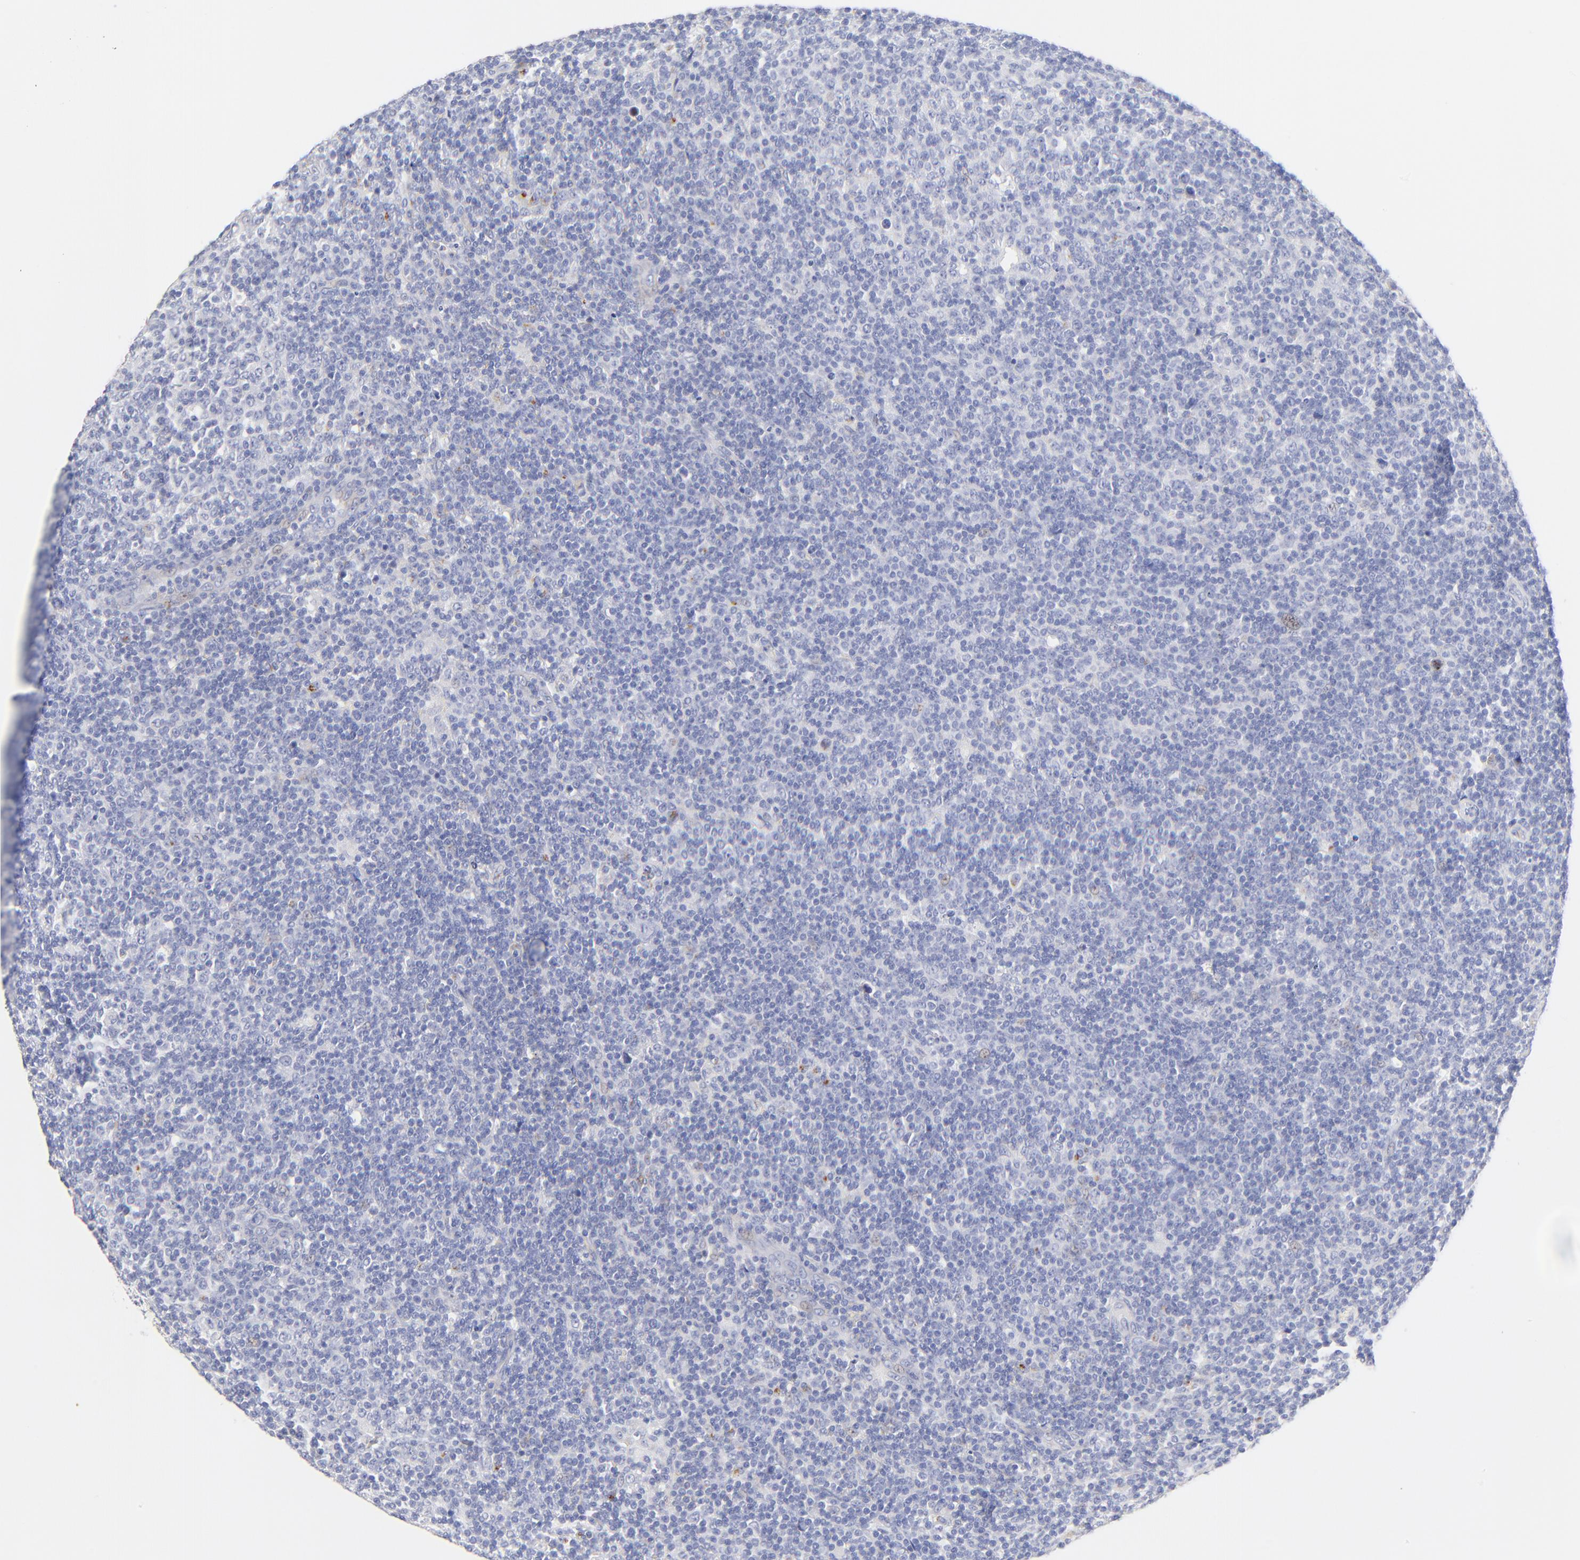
{"staining": {"intensity": "negative", "quantity": "none", "location": "none"}, "tissue": "lymphoma", "cell_type": "Tumor cells", "image_type": "cancer", "snomed": [{"axis": "morphology", "description": "Malignant lymphoma, non-Hodgkin's type, Low grade"}, {"axis": "topography", "description": "Lymph node"}], "caption": "Immunohistochemical staining of malignant lymphoma, non-Hodgkin's type (low-grade) exhibits no significant staining in tumor cells.", "gene": "SULT4A1", "patient": {"sex": "male", "age": 70}}